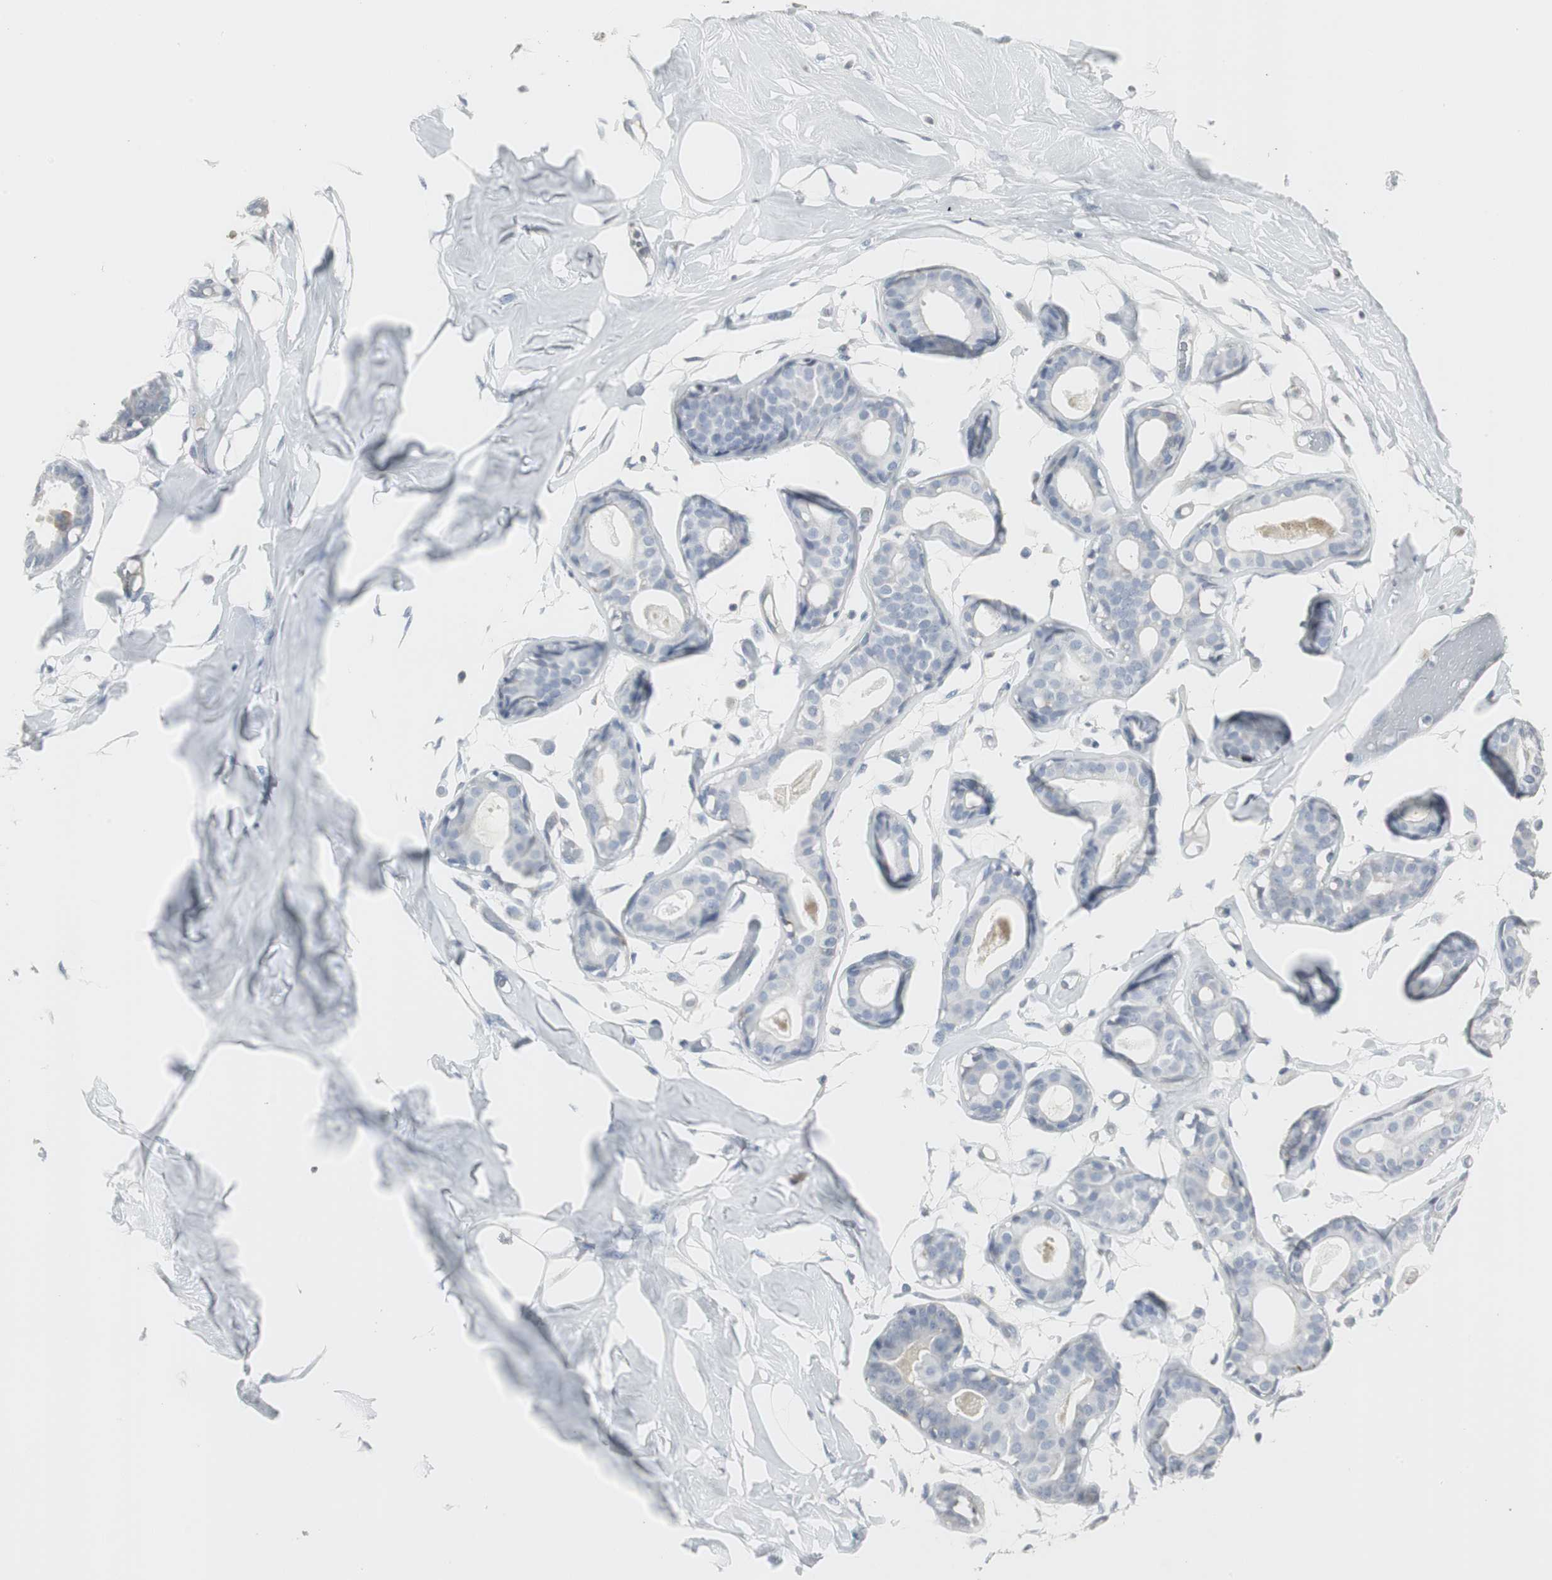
{"staining": {"intensity": "negative", "quantity": "none", "location": "none"}, "tissue": "breast", "cell_type": "Adipocytes", "image_type": "normal", "snomed": [{"axis": "morphology", "description": "Normal tissue, NOS"}, {"axis": "topography", "description": "Breast"}, {"axis": "topography", "description": "Soft tissue"}], "caption": "The photomicrograph demonstrates no staining of adipocytes in benign breast.", "gene": "PI15", "patient": {"sex": "female", "age": 25}}